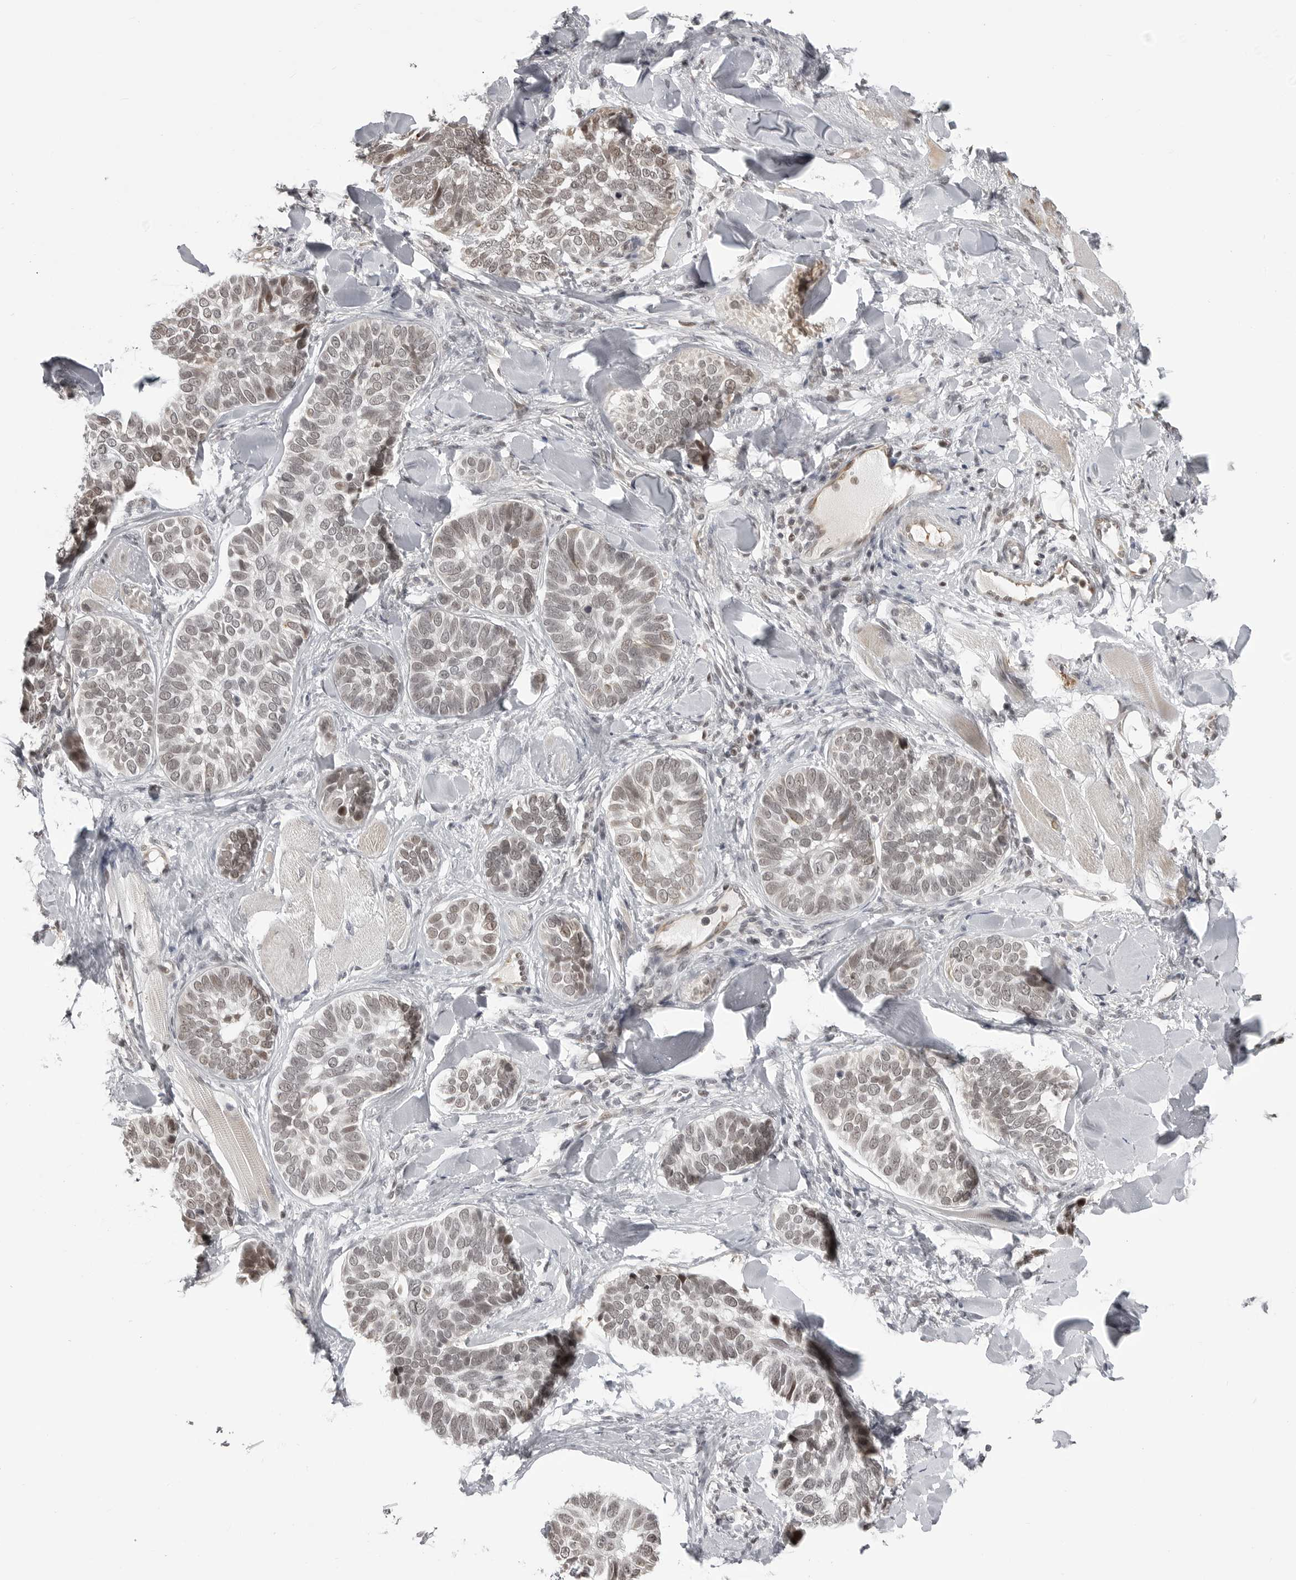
{"staining": {"intensity": "weak", "quantity": ">75%", "location": "nuclear"}, "tissue": "skin cancer", "cell_type": "Tumor cells", "image_type": "cancer", "snomed": [{"axis": "morphology", "description": "Basal cell carcinoma"}, {"axis": "topography", "description": "Skin"}], "caption": "High-power microscopy captured an immunohistochemistry (IHC) histopathology image of skin cancer (basal cell carcinoma), revealing weak nuclear positivity in approximately >75% of tumor cells. The staining is performed using DAB (3,3'-diaminobenzidine) brown chromogen to label protein expression. The nuclei are counter-stained blue using hematoxylin.", "gene": "PHF3", "patient": {"sex": "male", "age": 62}}